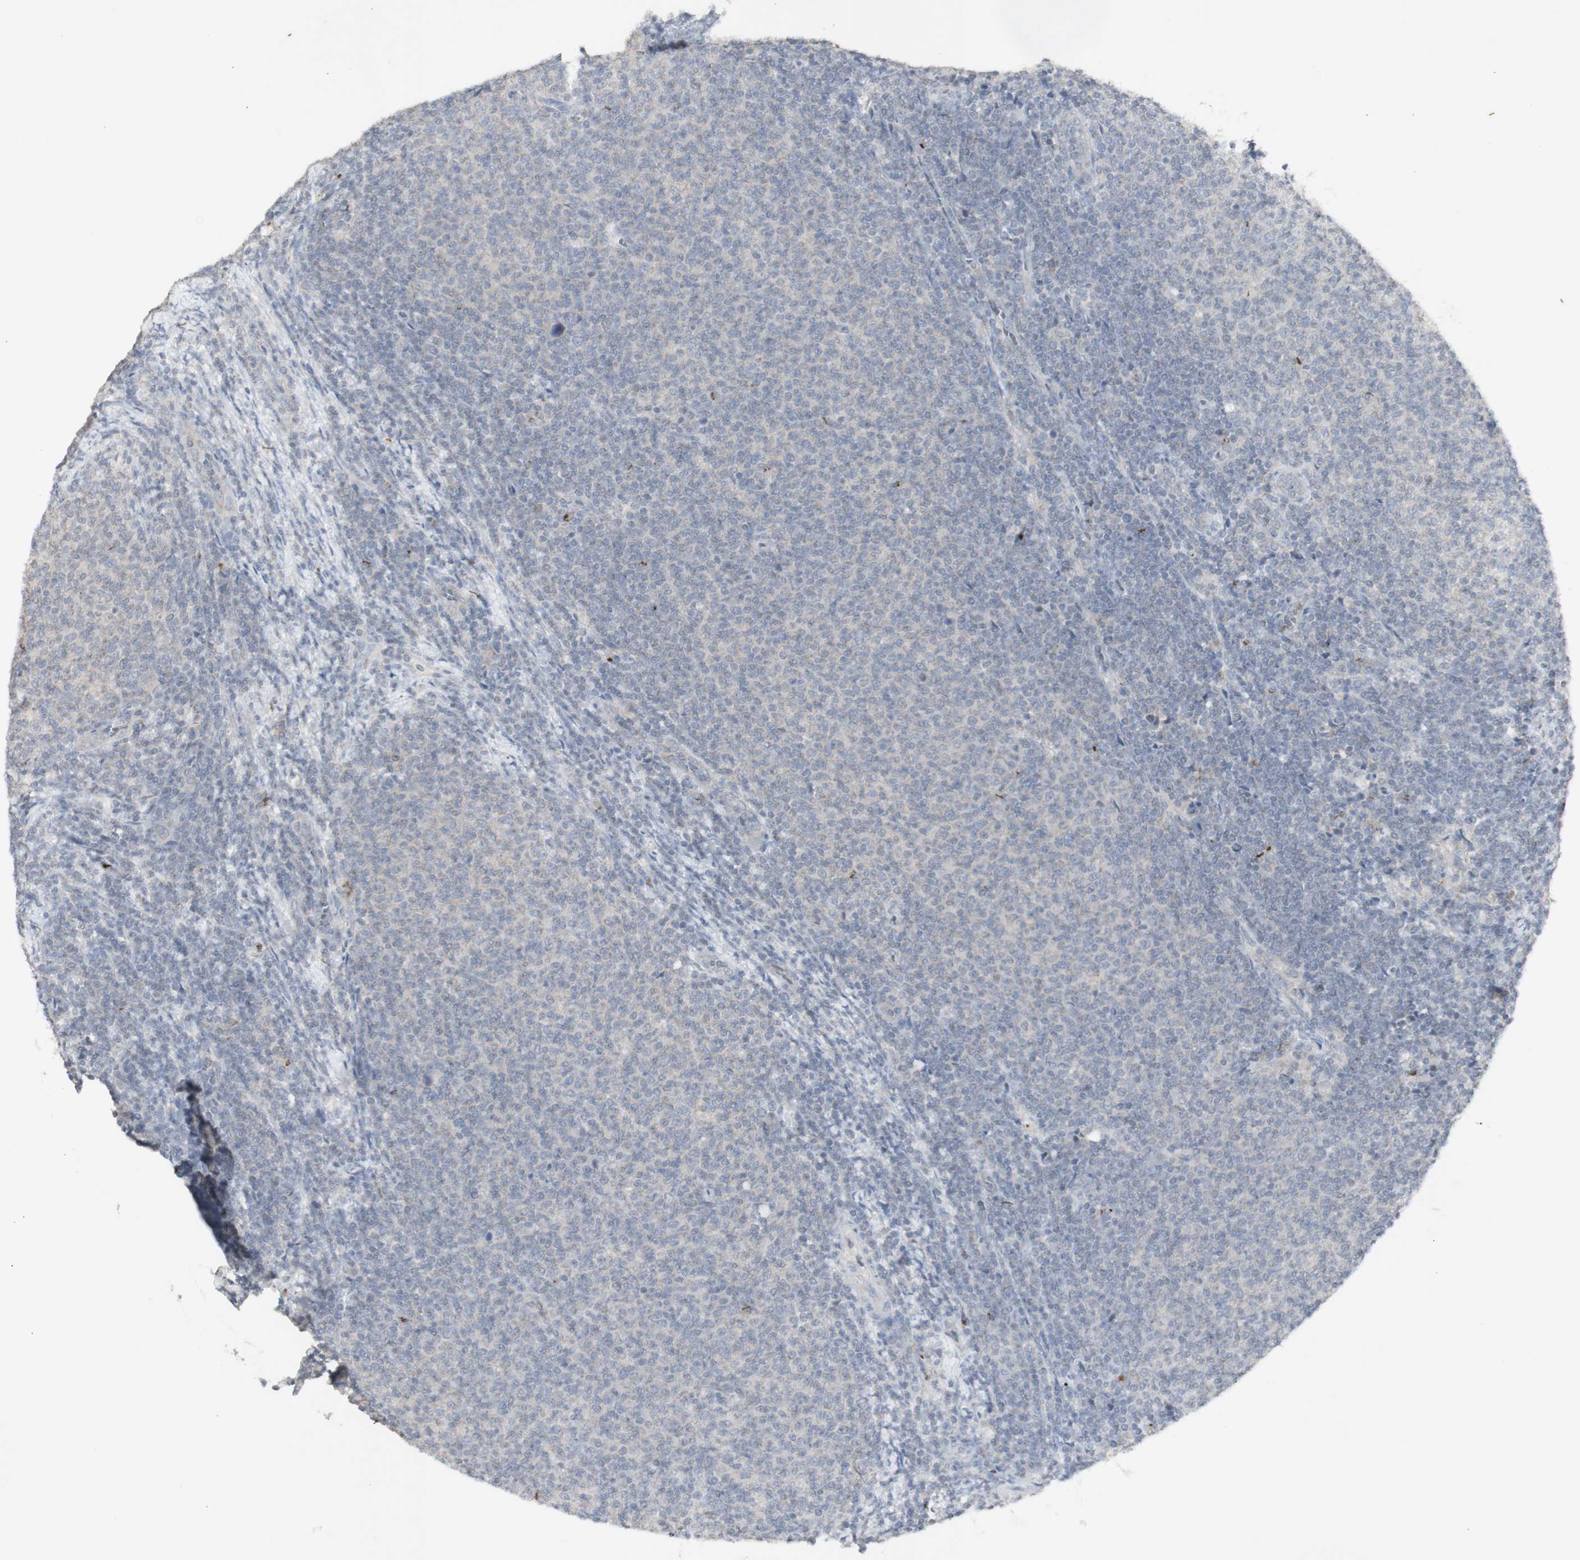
{"staining": {"intensity": "negative", "quantity": "none", "location": "none"}, "tissue": "lymphoma", "cell_type": "Tumor cells", "image_type": "cancer", "snomed": [{"axis": "morphology", "description": "Malignant lymphoma, non-Hodgkin's type, Low grade"}, {"axis": "topography", "description": "Lymph node"}], "caption": "An image of lymphoma stained for a protein exhibits no brown staining in tumor cells.", "gene": "INS", "patient": {"sex": "male", "age": 66}}